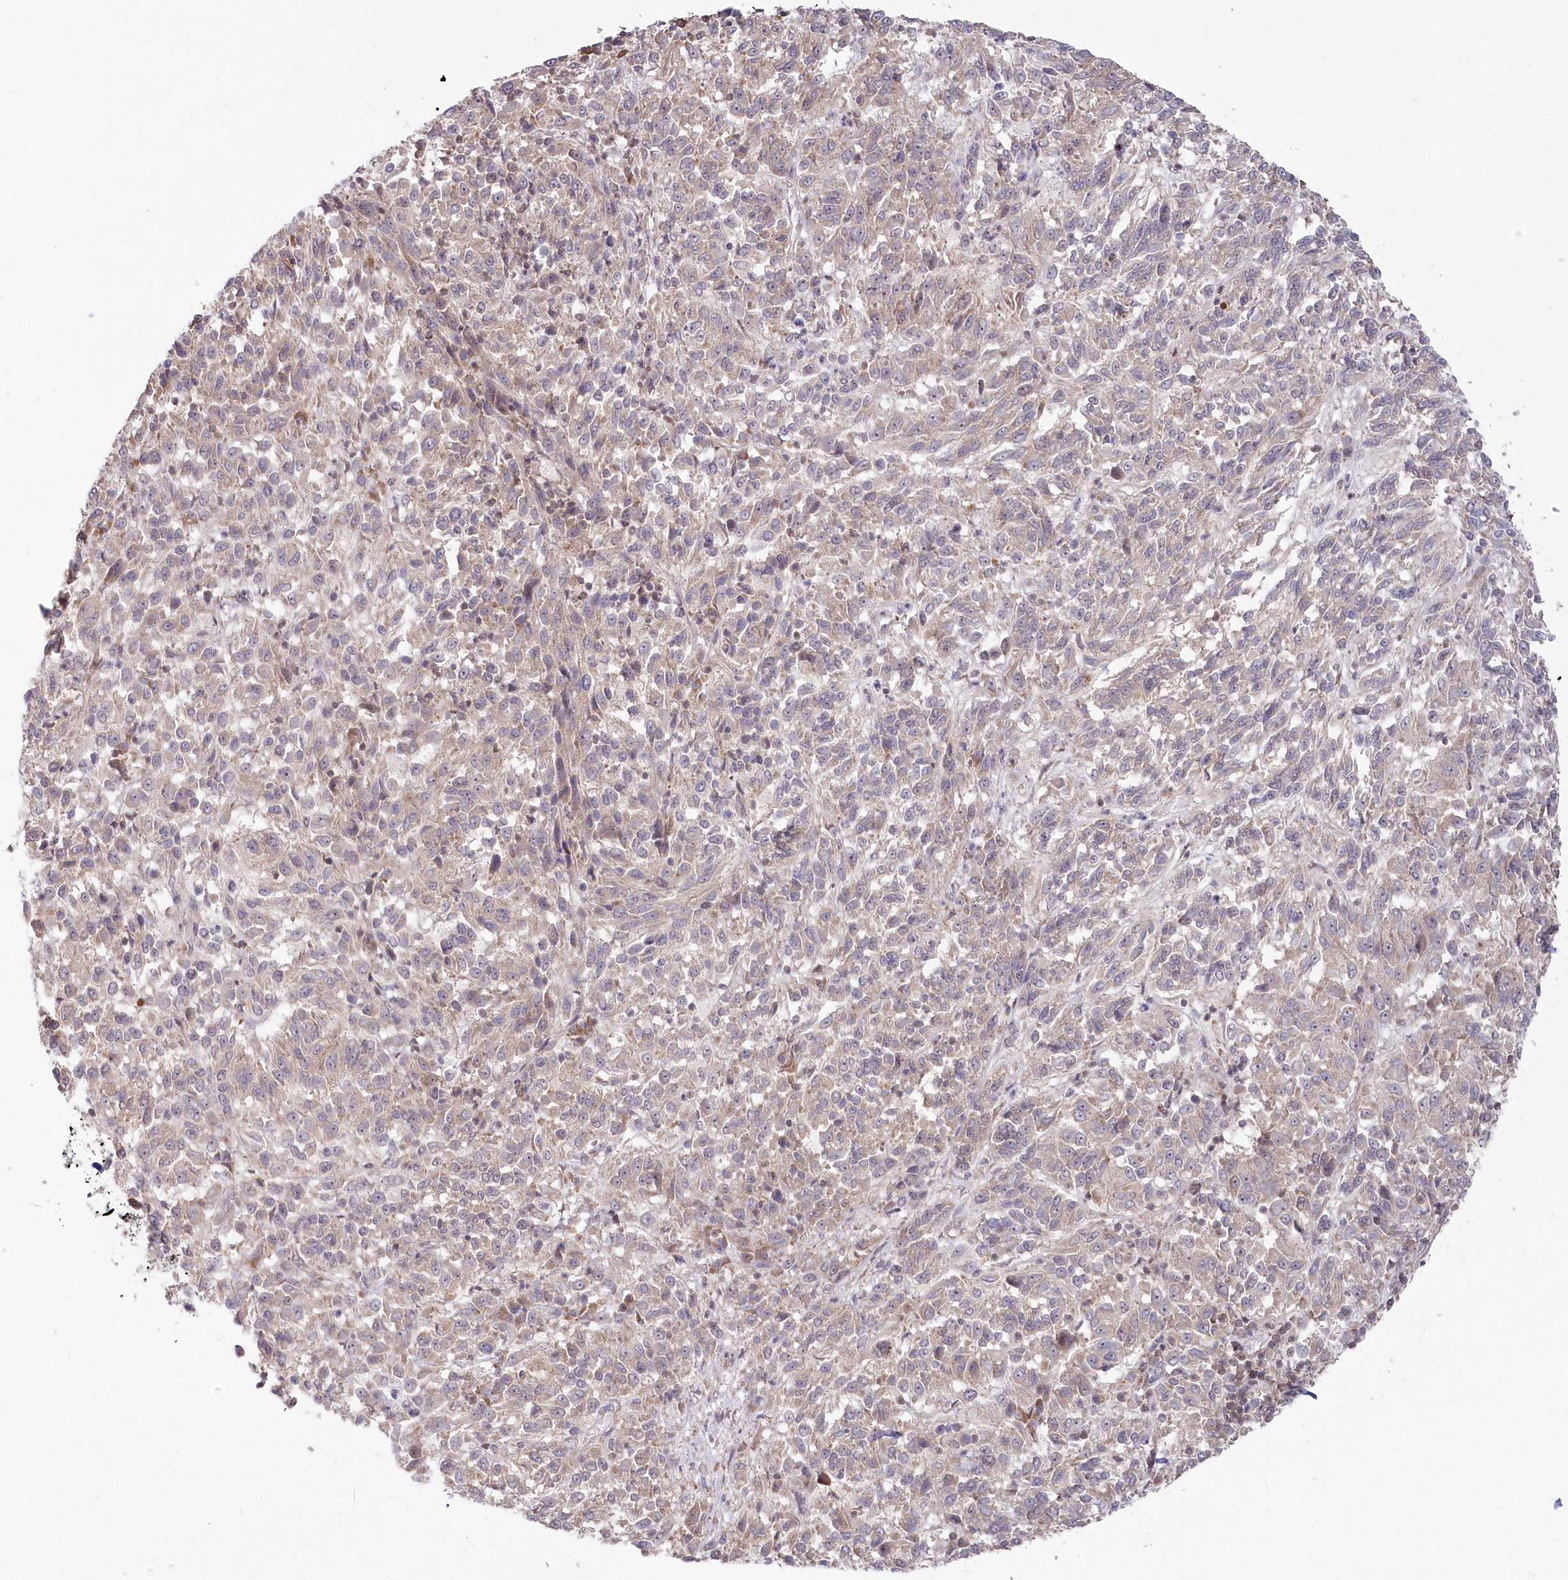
{"staining": {"intensity": "weak", "quantity": "<25%", "location": "cytoplasmic/membranous"}, "tissue": "melanoma", "cell_type": "Tumor cells", "image_type": "cancer", "snomed": [{"axis": "morphology", "description": "Malignant melanoma, Metastatic site"}, {"axis": "topography", "description": "Lung"}], "caption": "Human melanoma stained for a protein using immunohistochemistry (IHC) exhibits no expression in tumor cells.", "gene": "CGGBP1", "patient": {"sex": "male", "age": 64}}